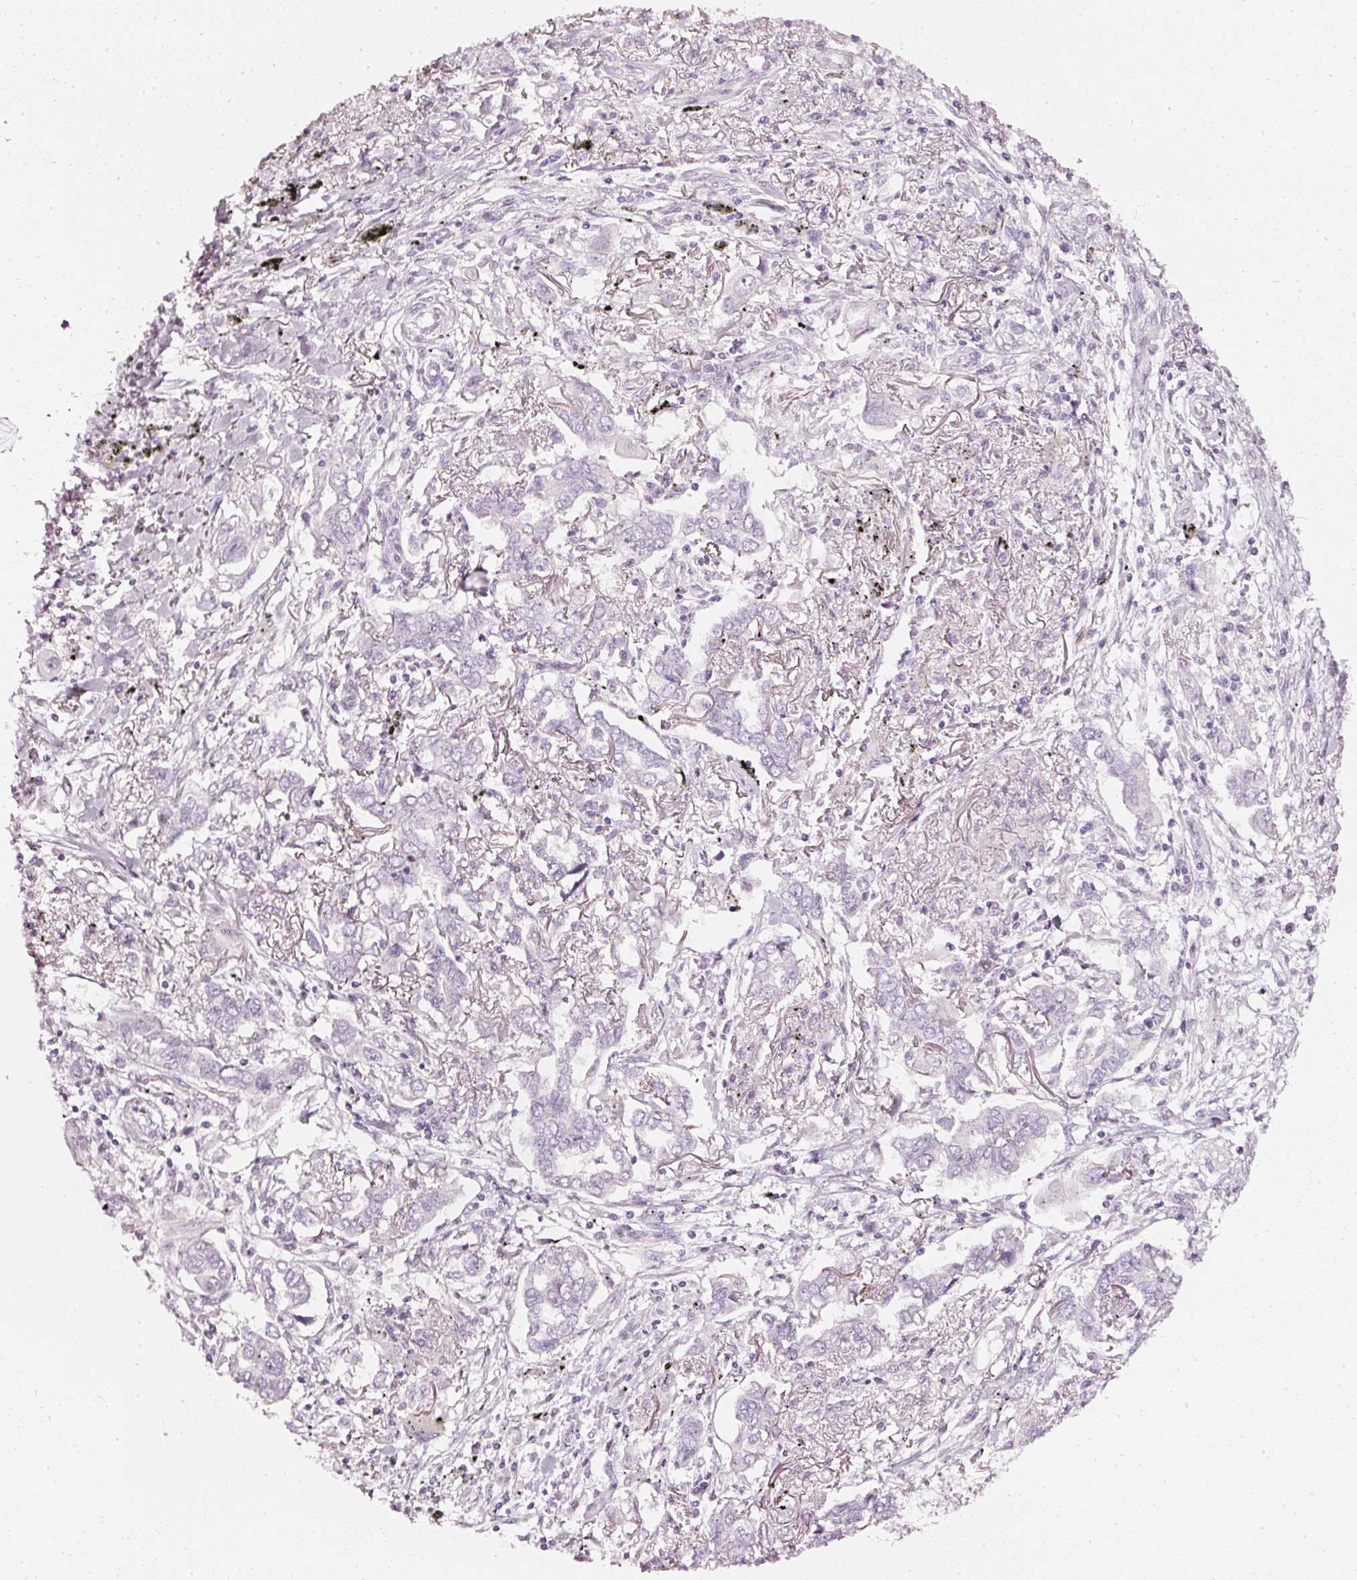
{"staining": {"intensity": "negative", "quantity": "none", "location": "none"}, "tissue": "lung cancer", "cell_type": "Tumor cells", "image_type": "cancer", "snomed": [{"axis": "morphology", "description": "Adenocarcinoma, NOS"}, {"axis": "topography", "description": "Lung"}], "caption": "Immunohistochemistry (IHC) image of lung cancer (adenocarcinoma) stained for a protein (brown), which shows no expression in tumor cells.", "gene": "CNP", "patient": {"sex": "male", "age": 76}}